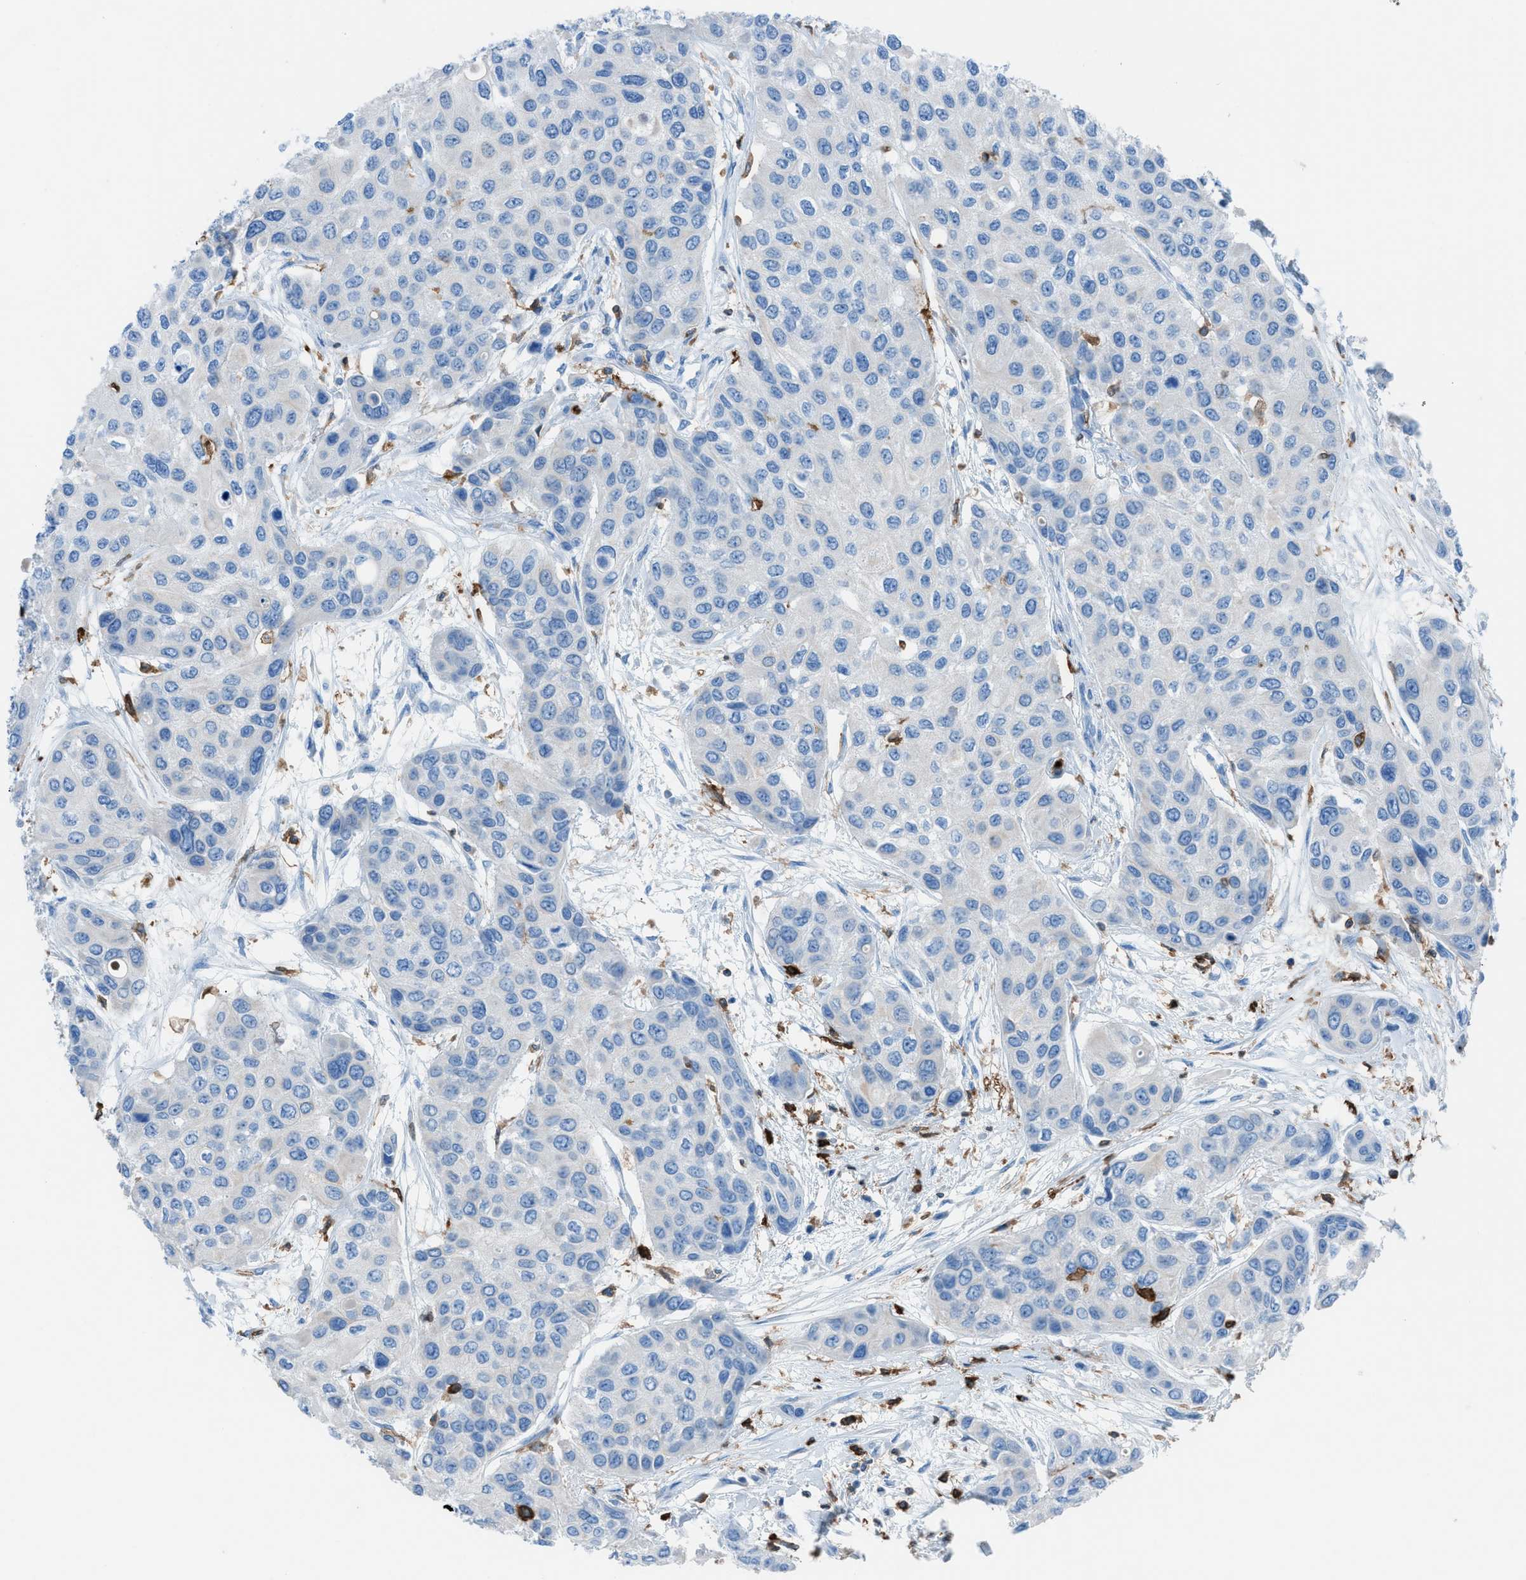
{"staining": {"intensity": "negative", "quantity": "none", "location": "none"}, "tissue": "urothelial cancer", "cell_type": "Tumor cells", "image_type": "cancer", "snomed": [{"axis": "morphology", "description": "Urothelial carcinoma, High grade"}, {"axis": "topography", "description": "Urinary bladder"}], "caption": "The micrograph exhibits no staining of tumor cells in urothelial carcinoma (high-grade).", "gene": "ITGB2", "patient": {"sex": "female", "age": 56}}